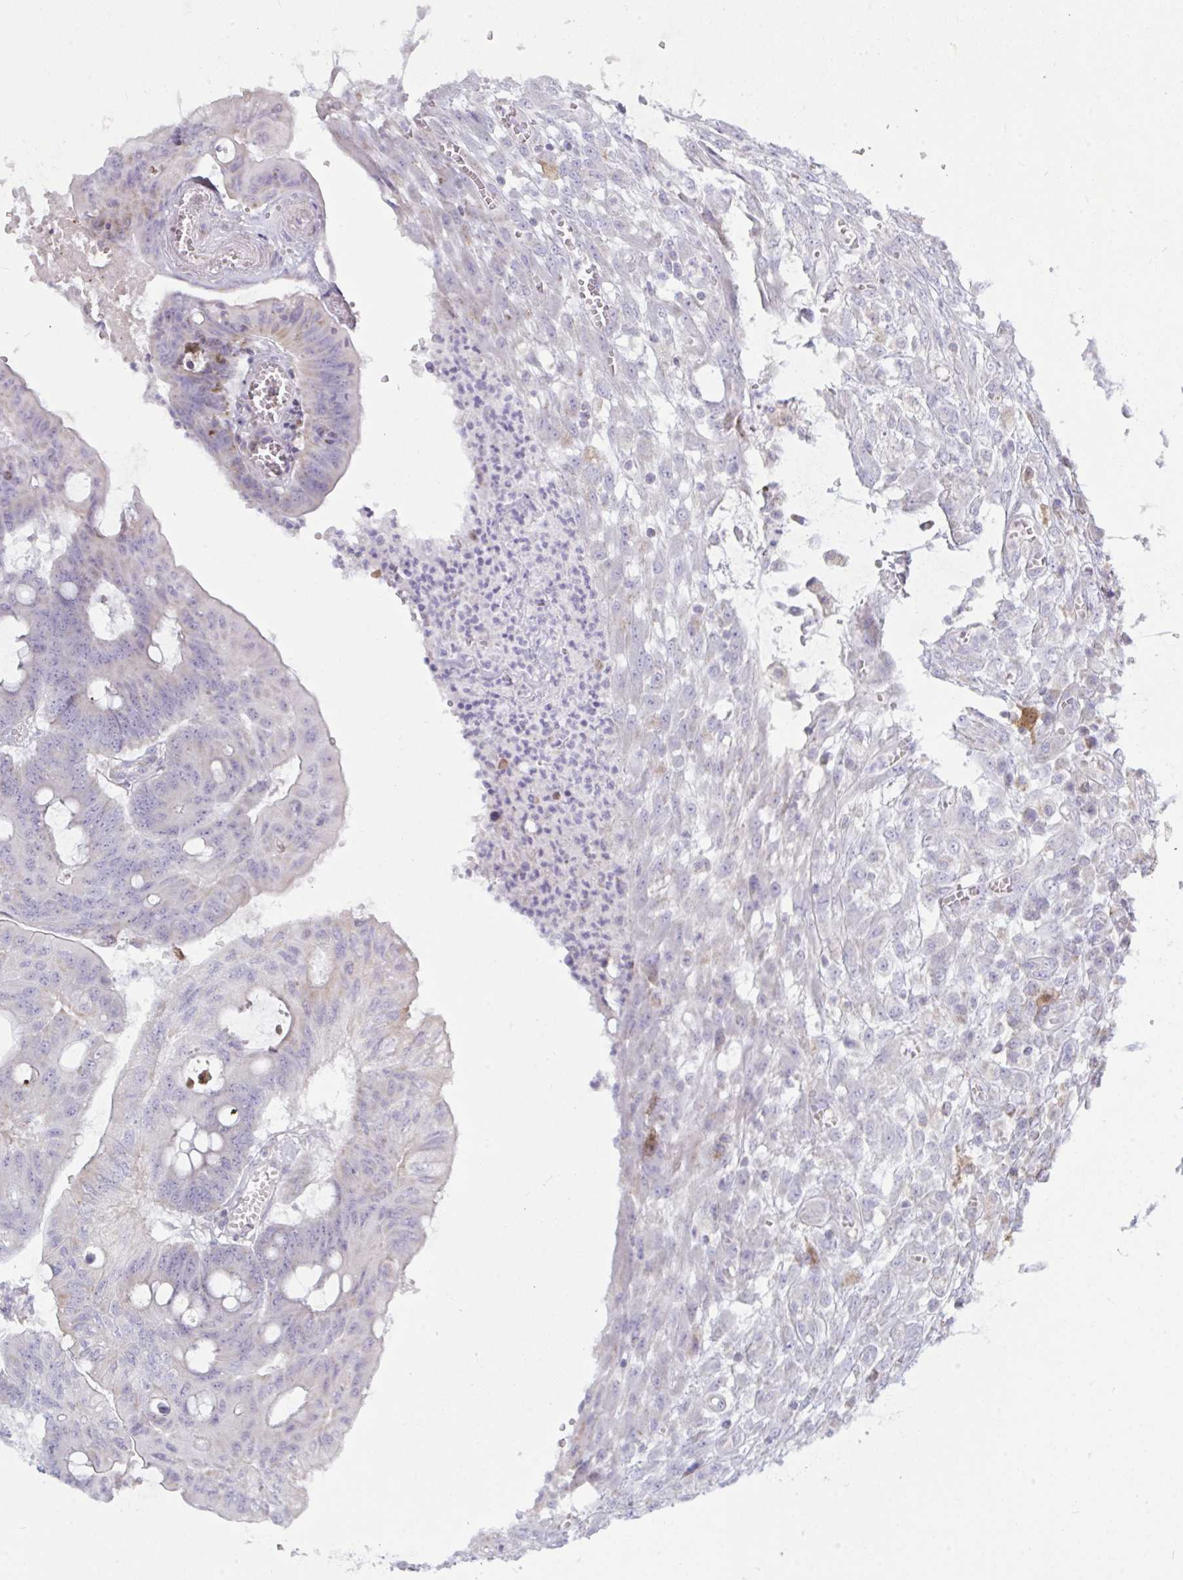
{"staining": {"intensity": "negative", "quantity": "none", "location": "none"}, "tissue": "colorectal cancer", "cell_type": "Tumor cells", "image_type": "cancer", "snomed": [{"axis": "morphology", "description": "Adenocarcinoma, NOS"}, {"axis": "topography", "description": "Colon"}], "caption": "There is no significant positivity in tumor cells of colorectal cancer (adenocarcinoma).", "gene": "ATG9A", "patient": {"sex": "male", "age": 65}}